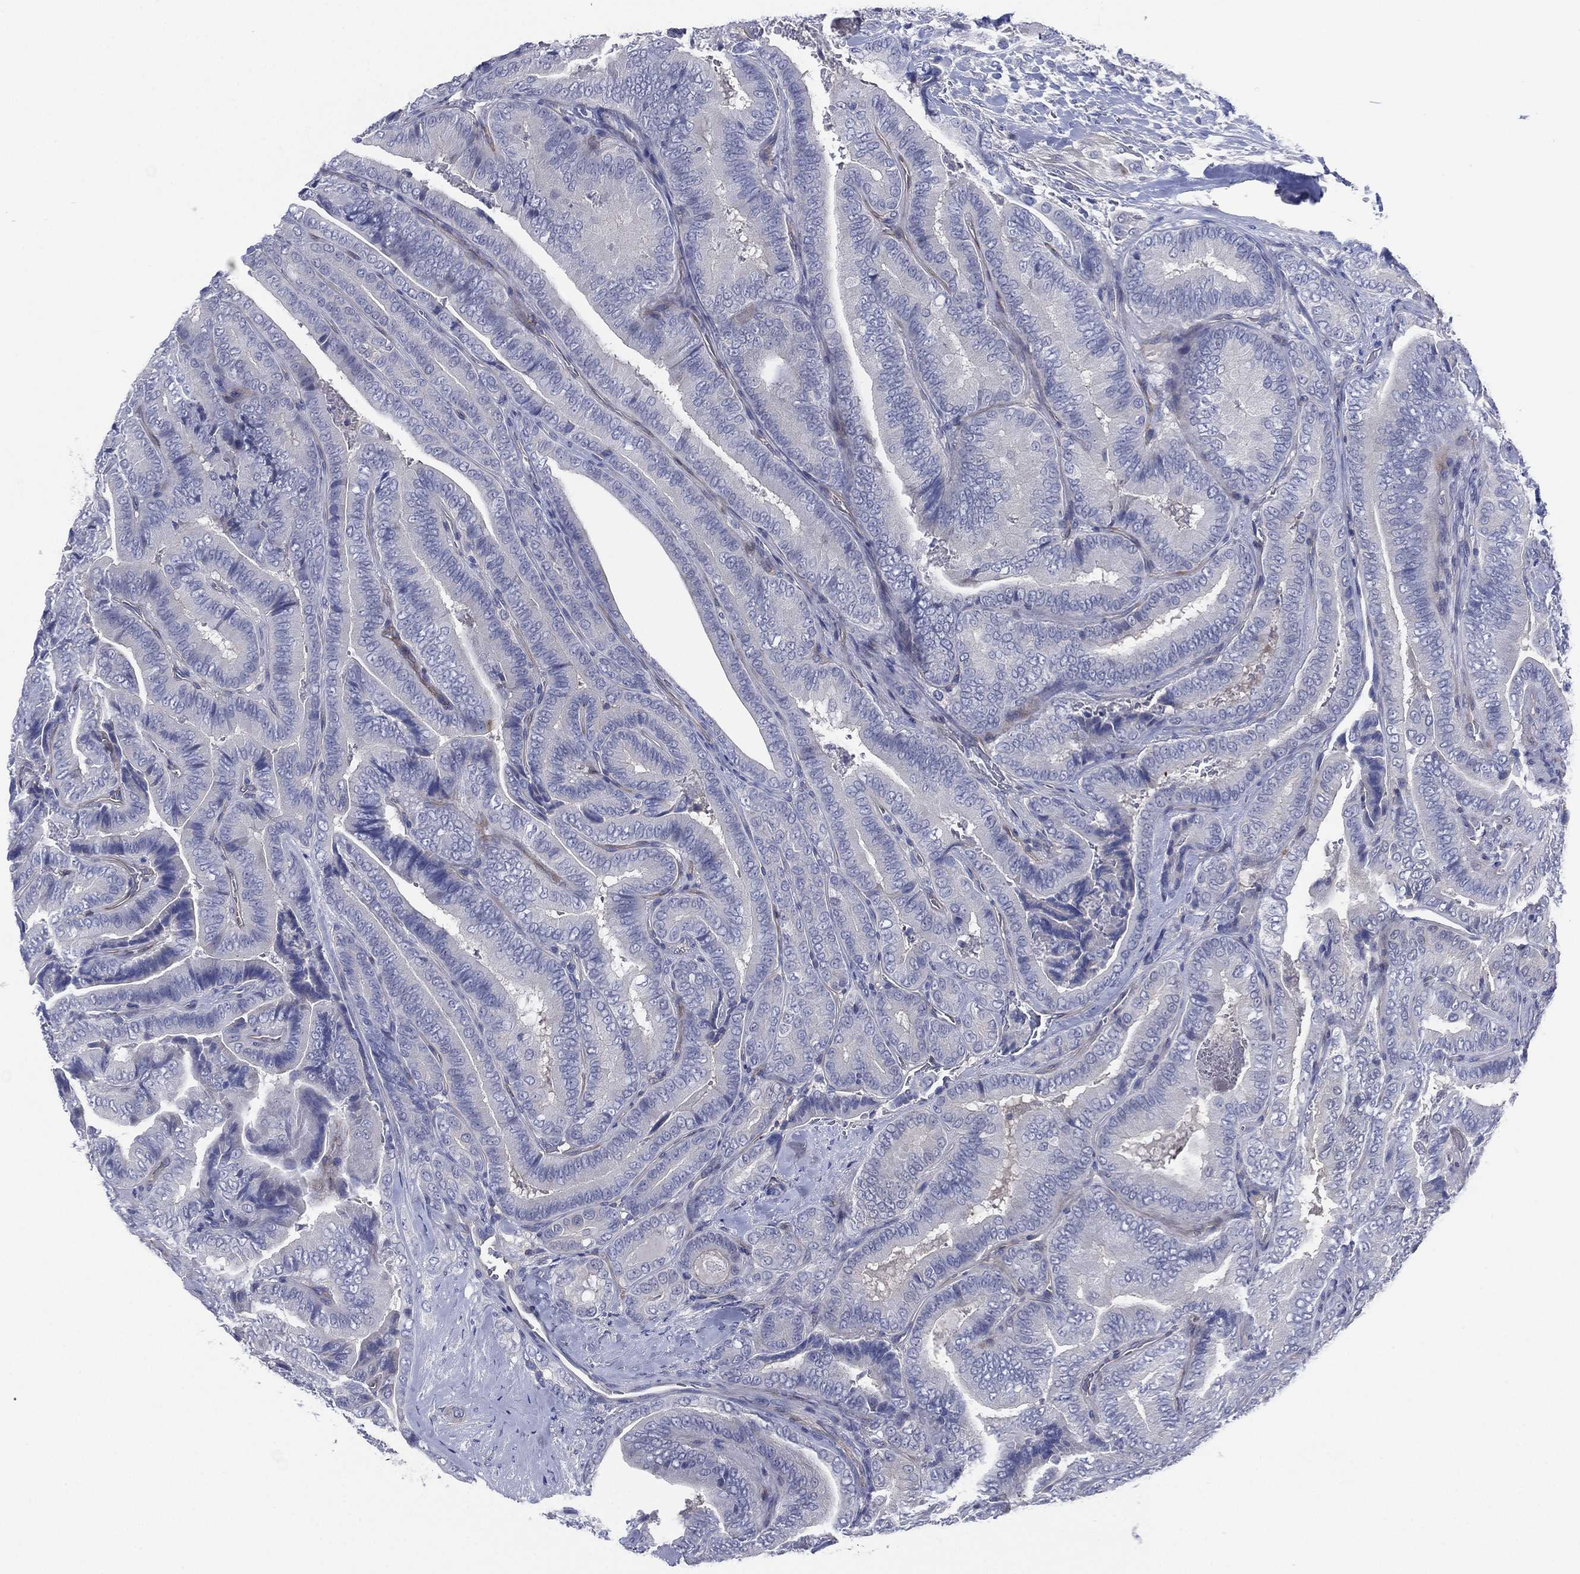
{"staining": {"intensity": "negative", "quantity": "none", "location": "none"}, "tissue": "thyroid cancer", "cell_type": "Tumor cells", "image_type": "cancer", "snomed": [{"axis": "morphology", "description": "Papillary adenocarcinoma, NOS"}, {"axis": "topography", "description": "Thyroid gland"}], "caption": "IHC histopathology image of thyroid cancer stained for a protein (brown), which shows no expression in tumor cells.", "gene": "C5orf46", "patient": {"sex": "male", "age": 61}}